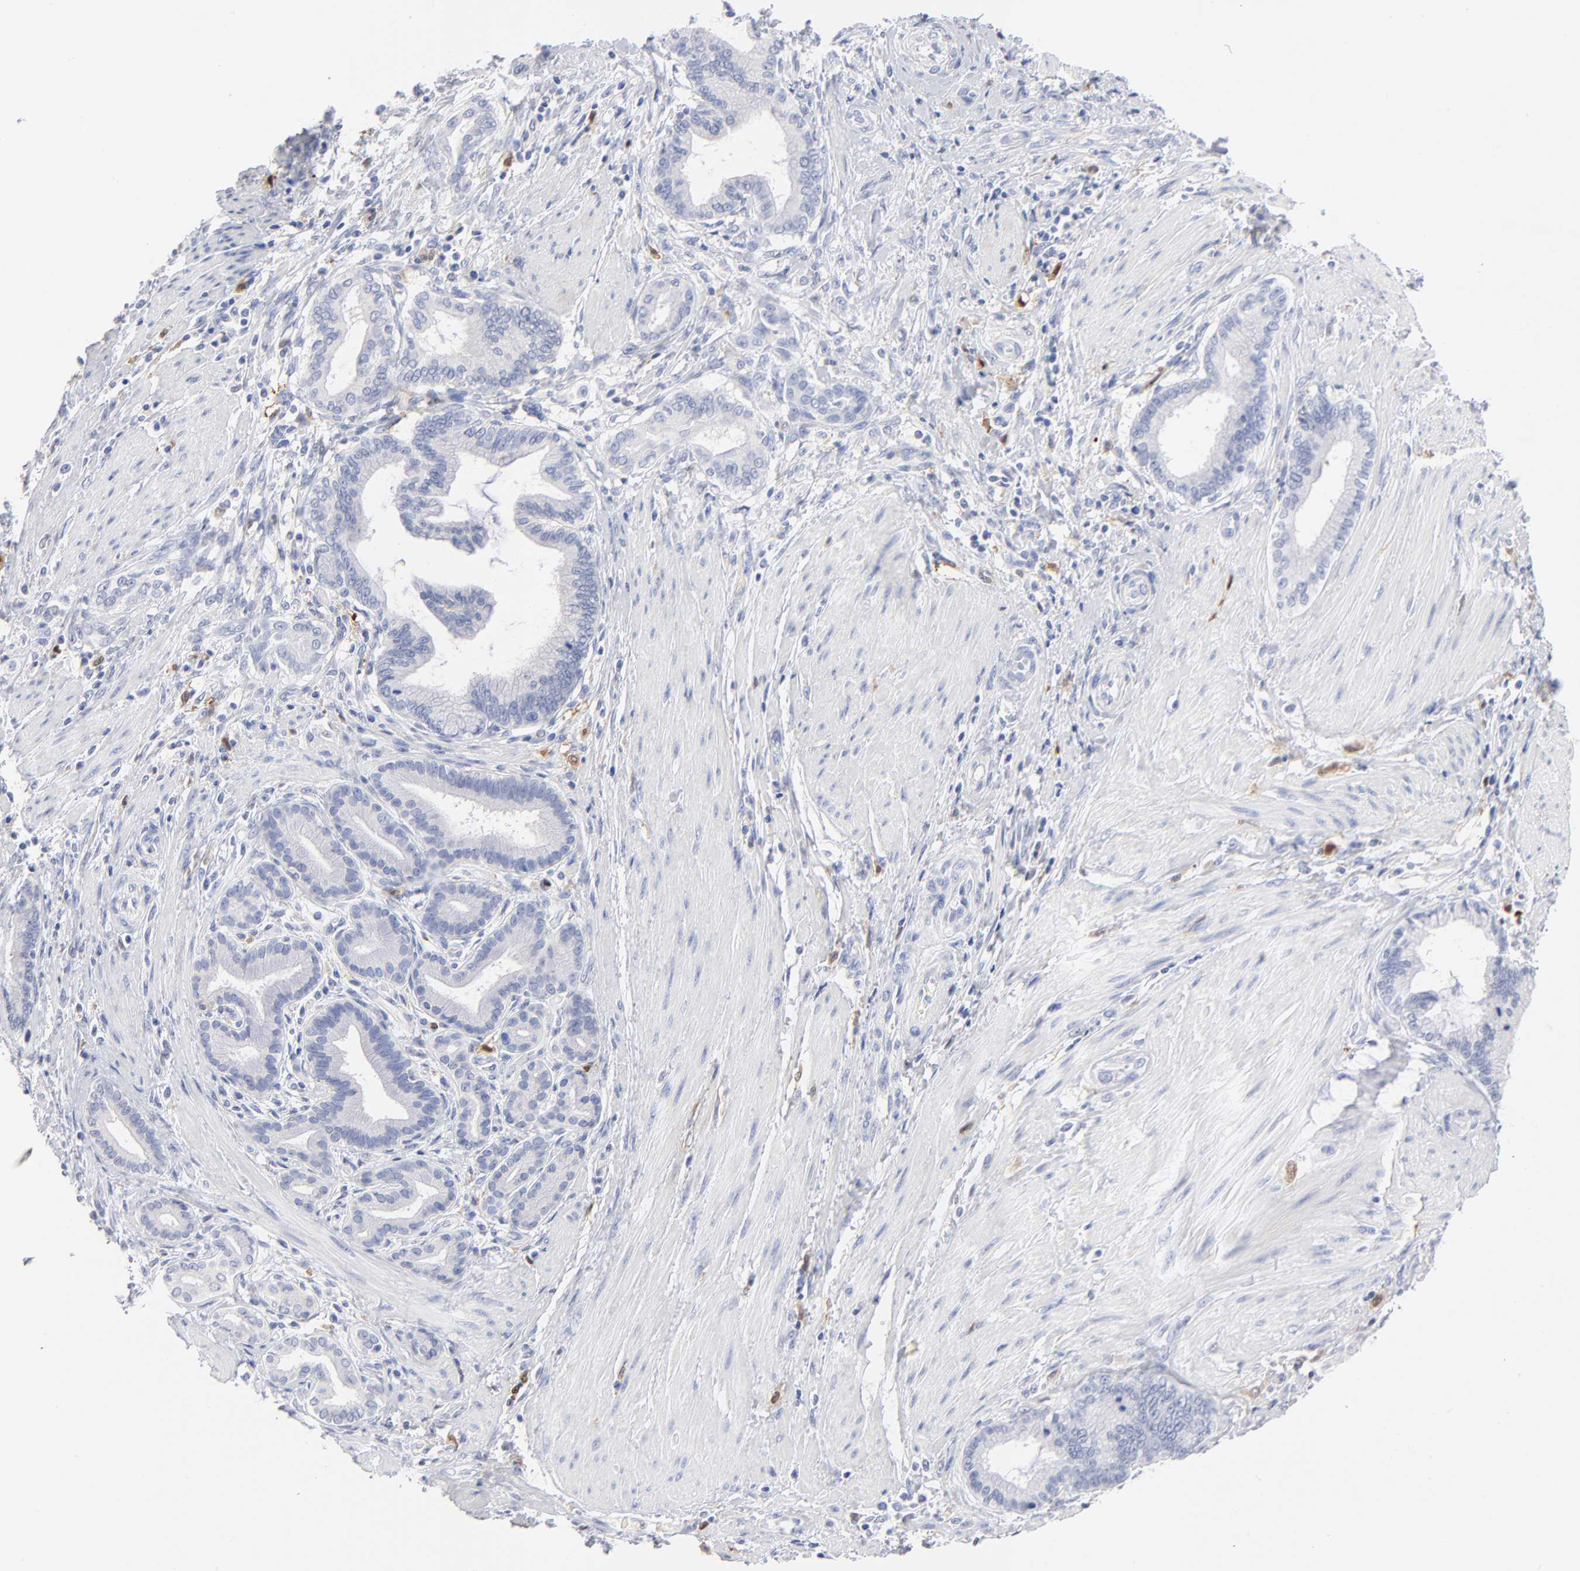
{"staining": {"intensity": "negative", "quantity": "none", "location": "none"}, "tissue": "pancreatic cancer", "cell_type": "Tumor cells", "image_type": "cancer", "snomed": [{"axis": "morphology", "description": "Adenocarcinoma, NOS"}, {"axis": "topography", "description": "Pancreas"}], "caption": "Tumor cells are negative for protein expression in human pancreatic cancer (adenocarcinoma). Brightfield microscopy of IHC stained with DAB (3,3'-diaminobenzidine) (brown) and hematoxylin (blue), captured at high magnification.", "gene": "IFIT2", "patient": {"sex": "female", "age": 64}}